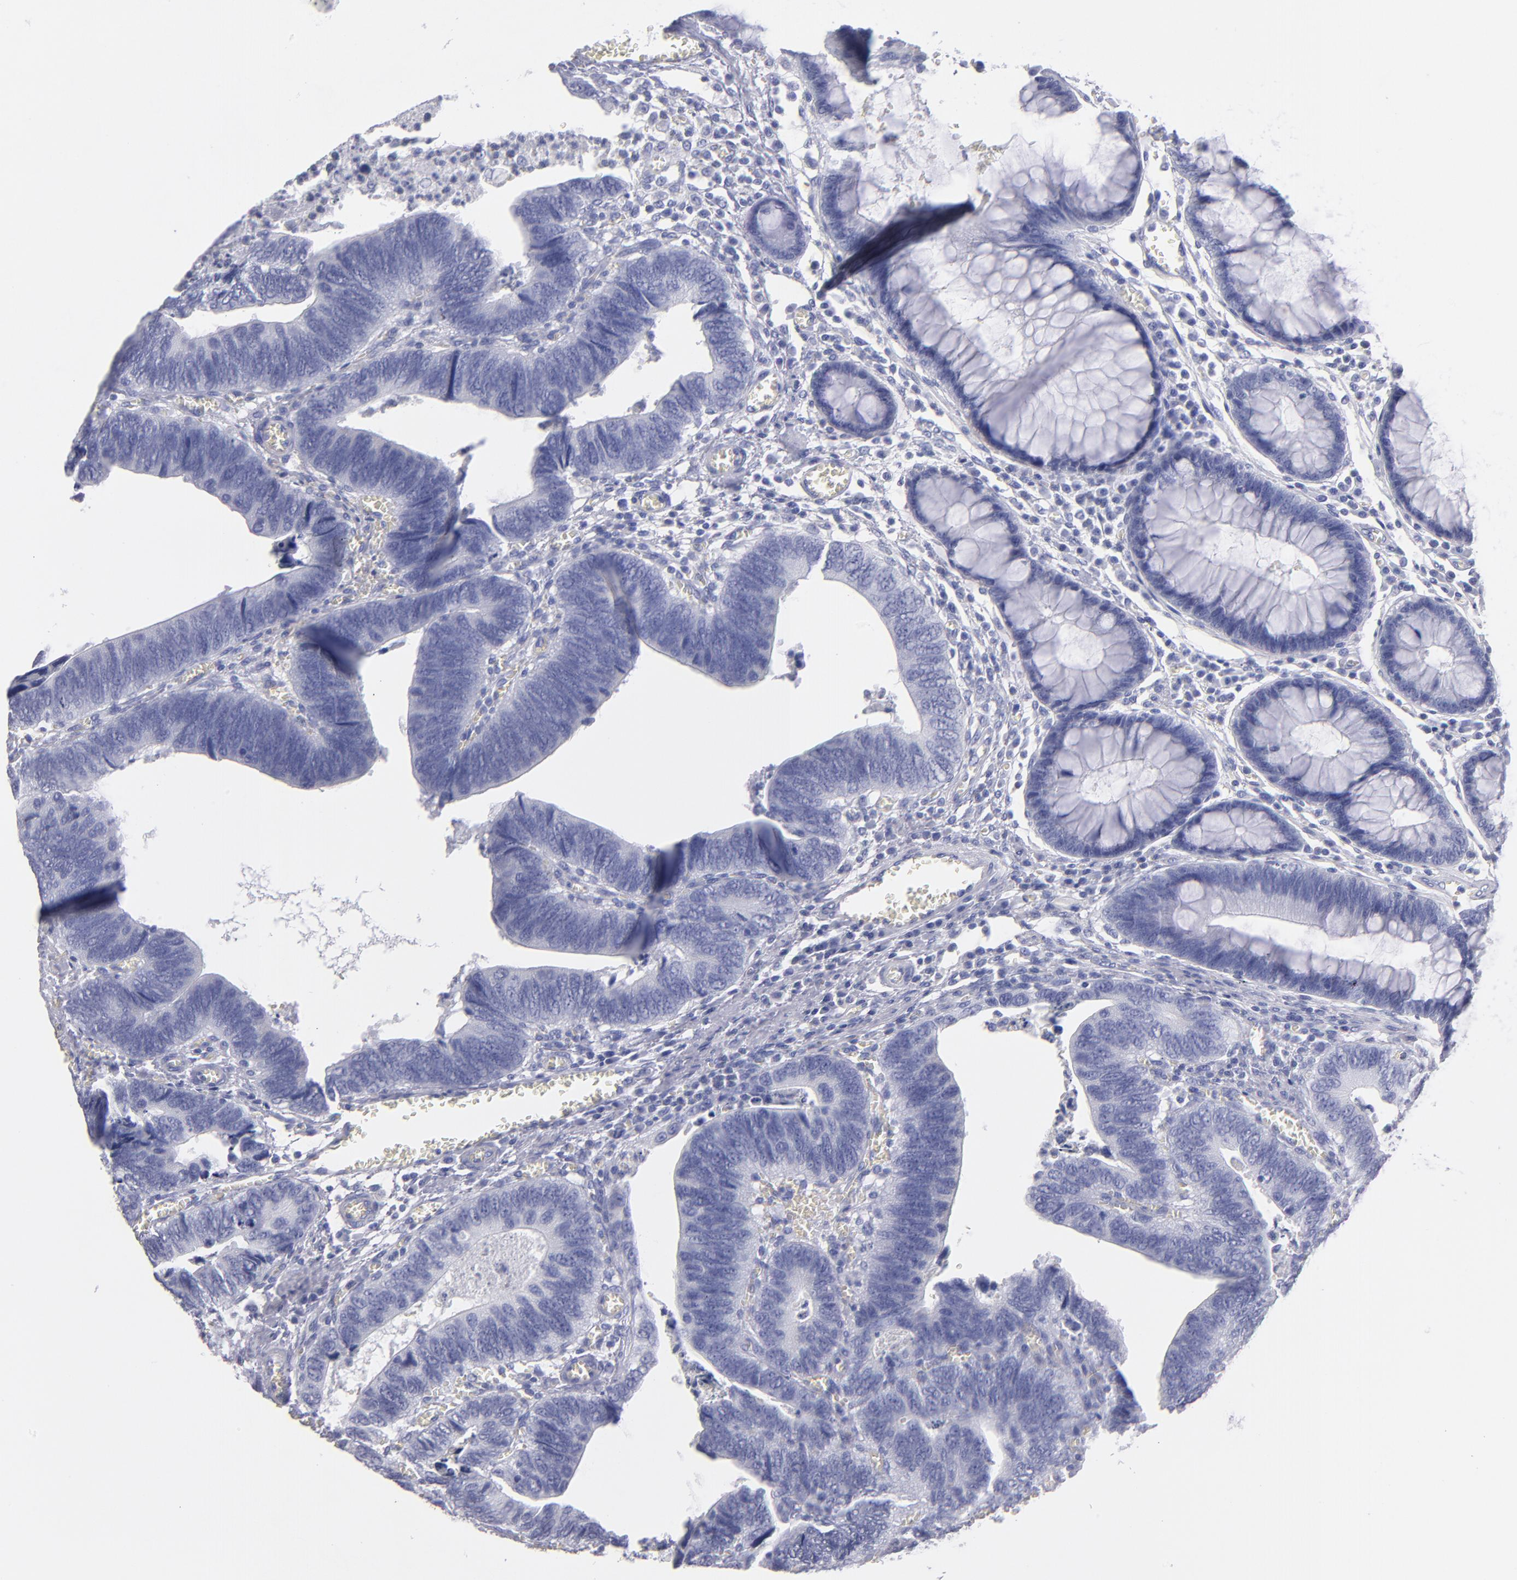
{"staining": {"intensity": "negative", "quantity": "none", "location": "none"}, "tissue": "colorectal cancer", "cell_type": "Tumor cells", "image_type": "cancer", "snomed": [{"axis": "morphology", "description": "Adenocarcinoma, NOS"}, {"axis": "topography", "description": "Colon"}], "caption": "This is an immunohistochemistry photomicrograph of adenocarcinoma (colorectal). There is no positivity in tumor cells.", "gene": "MB", "patient": {"sex": "male", "age": 72}}